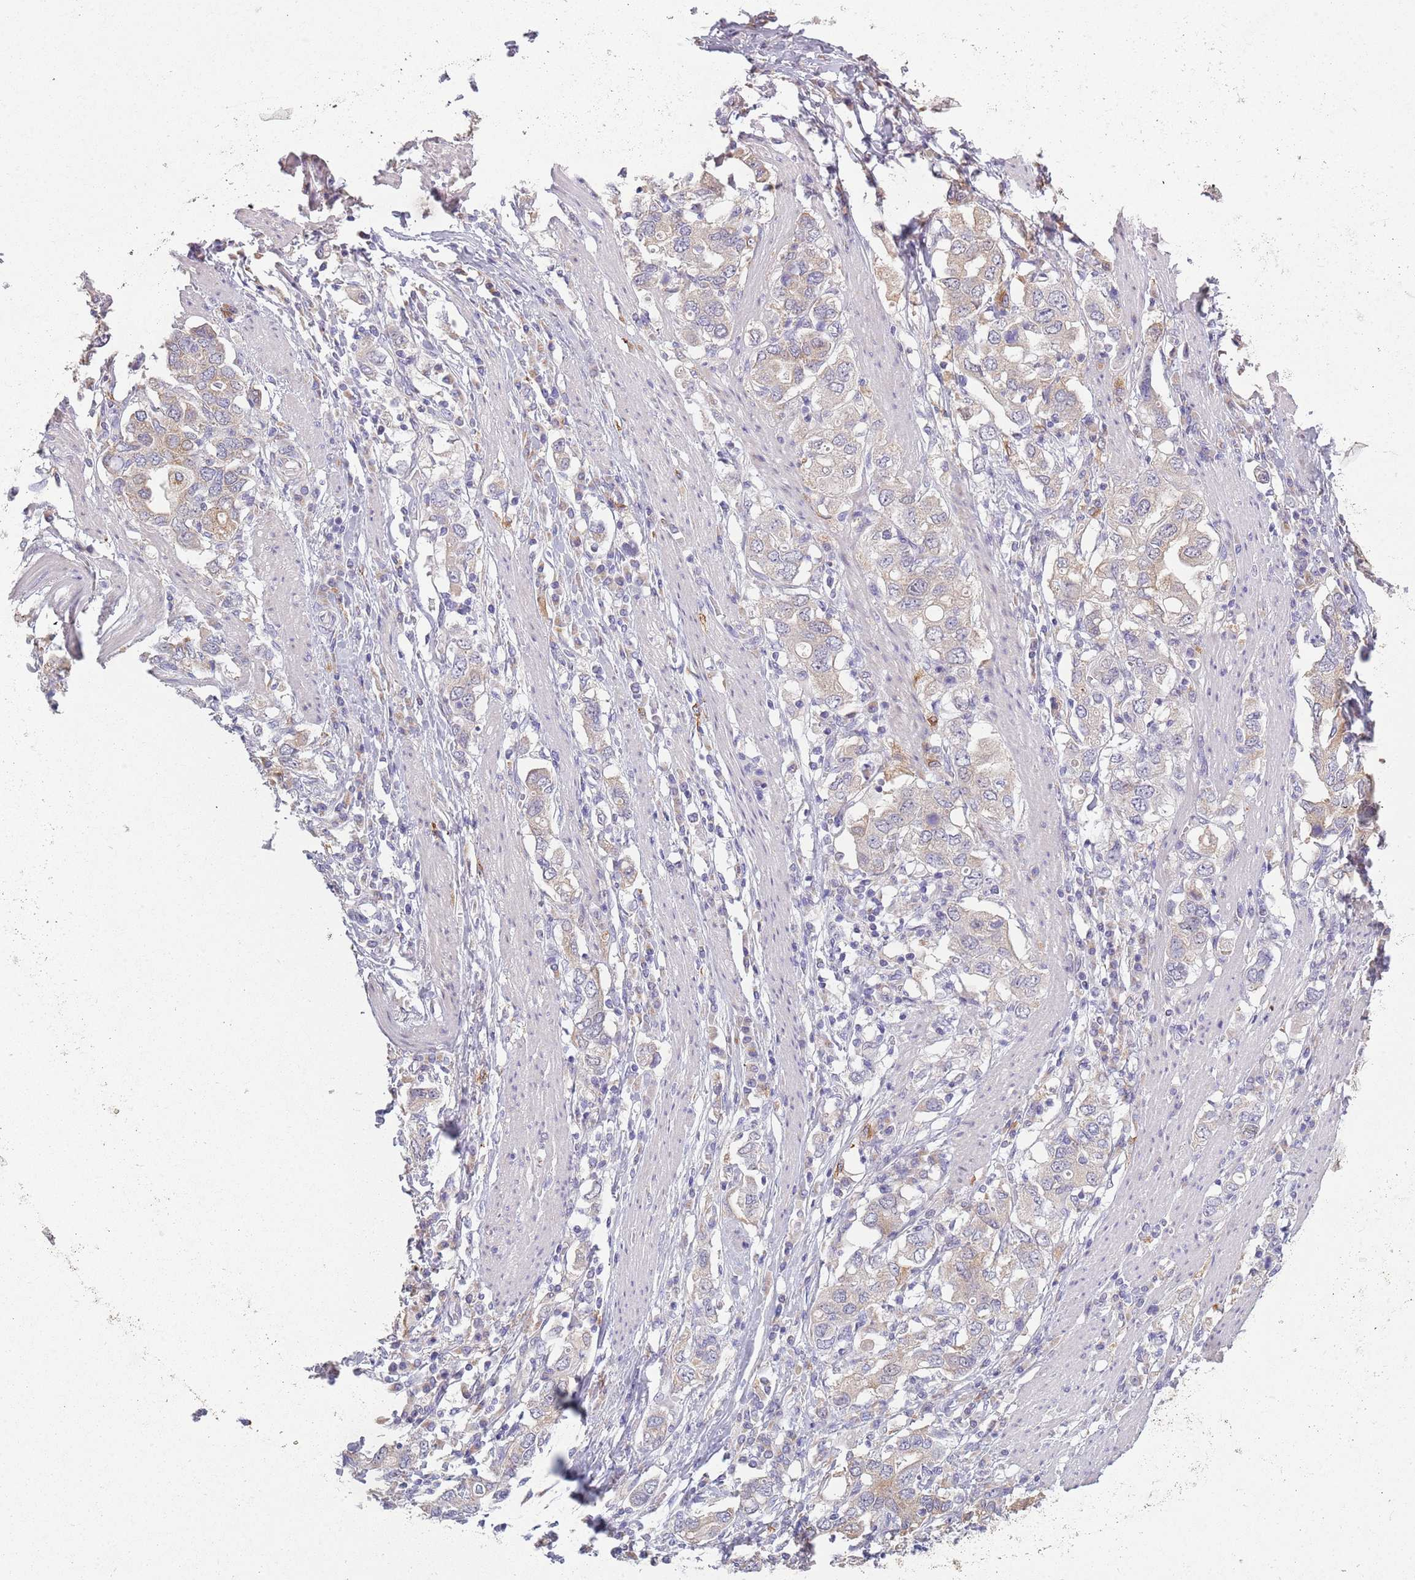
{"staining": {"intensity": "moderate", "quantity": "<25%", "location": "cytoplasmic/membranous"}, "tissue": "stomach cancer", "cell_type": "Tumor cells", "image_type": "cancer", "snomed": [{"axis": "morphology", "description": "Adenocarcinoma, NOS"}, {"axis": "topography", "description": "Stomach, upper"}, {"axis": "topography", "description": "Stomach"}], "caption": "High-magnification brightfield microscopy of stomach cancer stained with DAB (3,3'-diaminobenzidine) (brown) and counterstained with hematoxylin (blue). tumor cells exhibit moderate cytoplasmic/membranous positivity is present in approximately<25% of cells. (IHC, brightfield microscopy, high magnification).", "gene": "COQ5", "patient": {"sex": "male", "age": 62}}